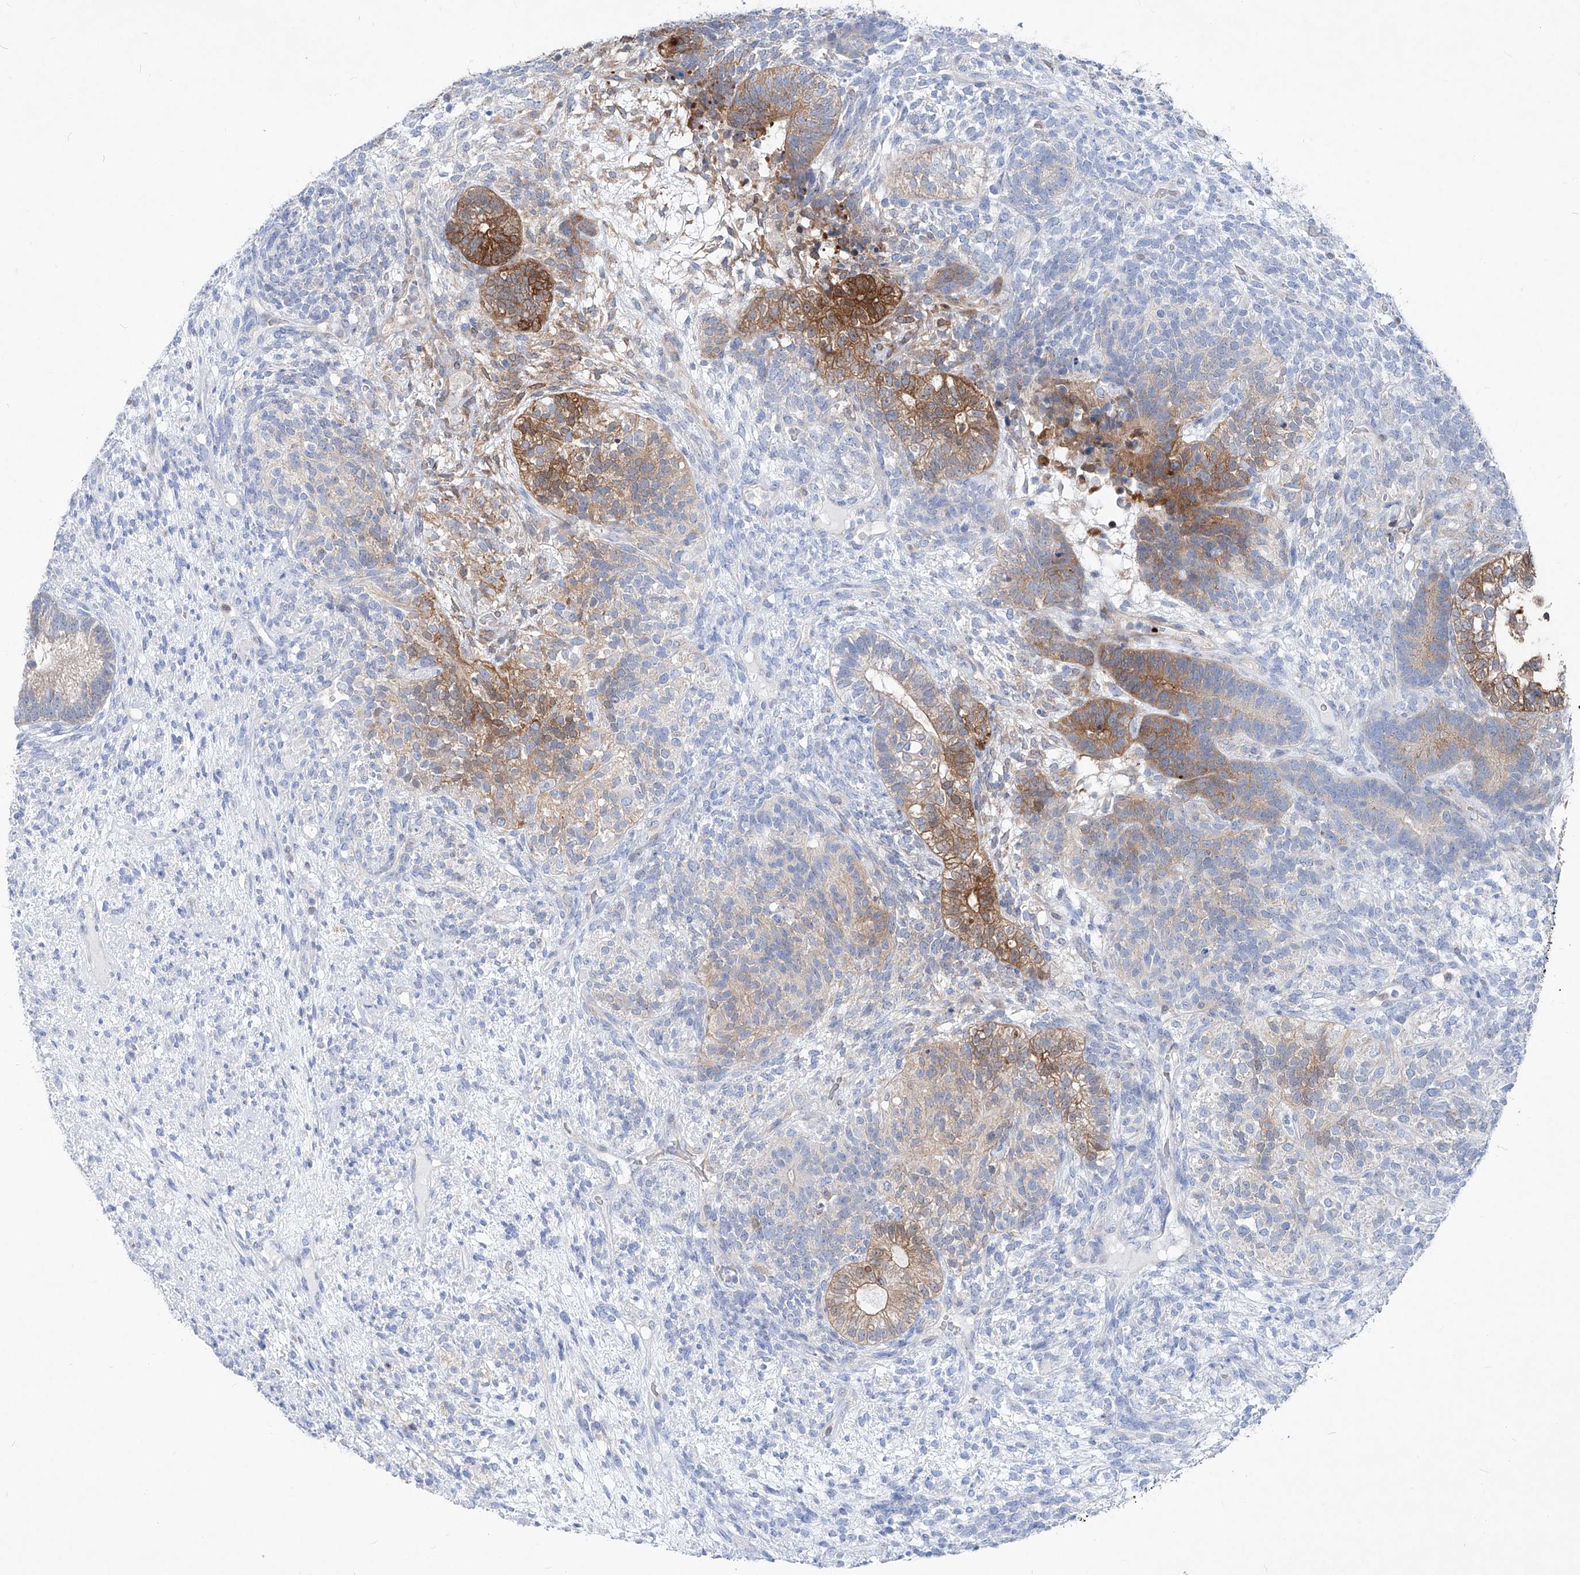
{"staining": {"intensity": "moderate", "quantity": "25%-75%", "location": "cytoplasmic/membranous"}, "tissue": "testis cancer", "cell_type": "Tumor cells", "image_type": "cancer", "snomed": [{"axis": "morphology", "description": "Seminoma, NOS"}, {"axis": "morphology", "description": "Carcinoma, Embryonal, NOS"}, {"axis": "topography", "description": "Testis"}], "caption": "Testis cancer (seminoma) stained for a protein (brown) displays moderate cytoplasmic/membranous positive positivity in about 25%-75% of tumor cells.", "gene": "UFL1", "patient": {"sex": "male", "age": 28}}